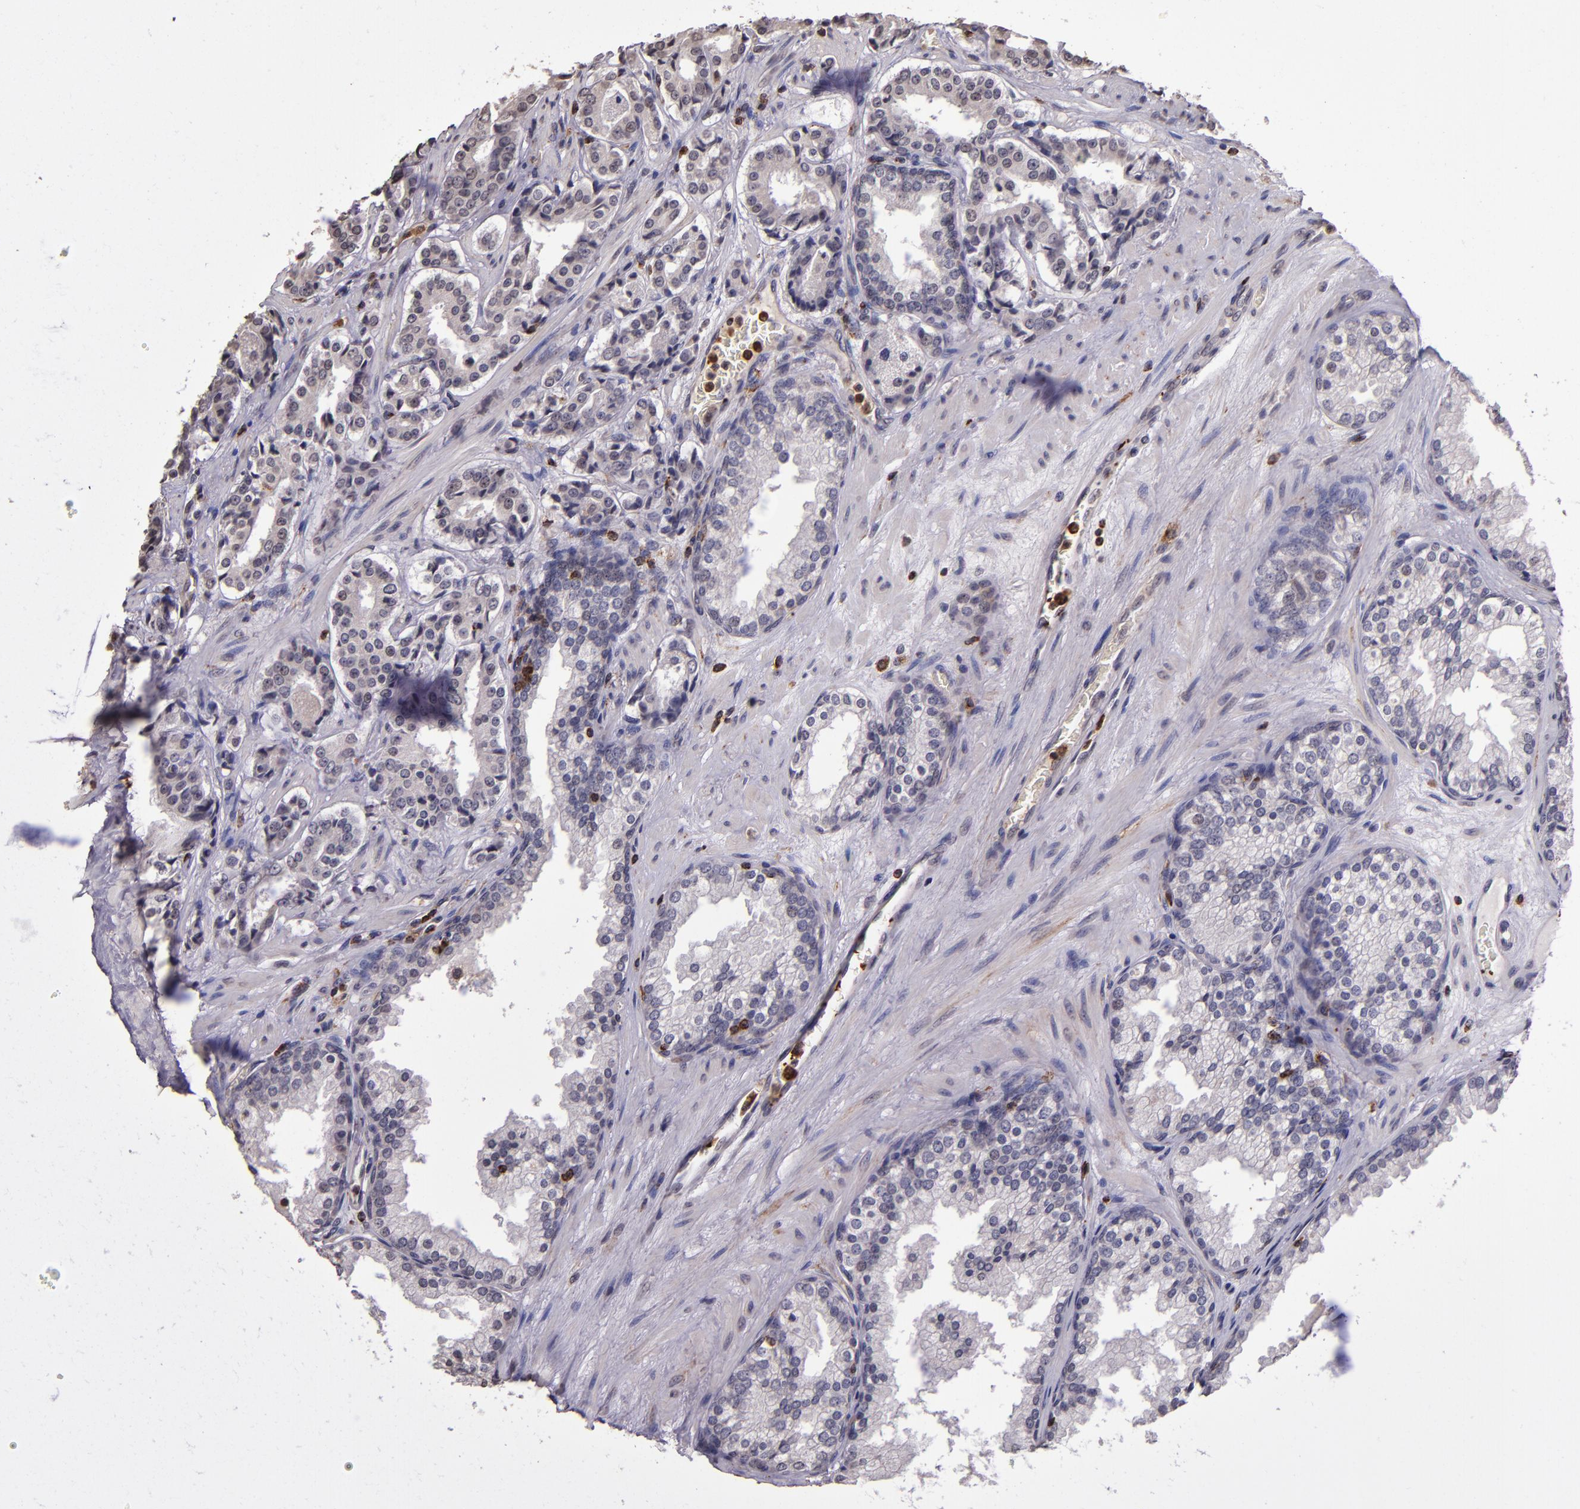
{"staining": {"intensity": "negative", "quantity": "none", "location": "none"}, "tissue": "prostate cancer", "cell_type": "Tumor cells", "image_type": "cancer", "snomed": [{"axis": "morphology", "description": "Adenocarcinoma, Medium grade"}, {"axis": "topography", "description": "Prostate"}], "caption": "Immunohistochemistry (IHC) micrograph of human medium-grade adenocarcinoma (prostate) stained for a protein (brown), which shows no staining in tumor cells. (DAB (3,3'-diaminobenzidine) immunohistochemistry (IHC), high magnification).", "gene": "SLC2A3", "patient": {"sex": "male", "age": 60}}